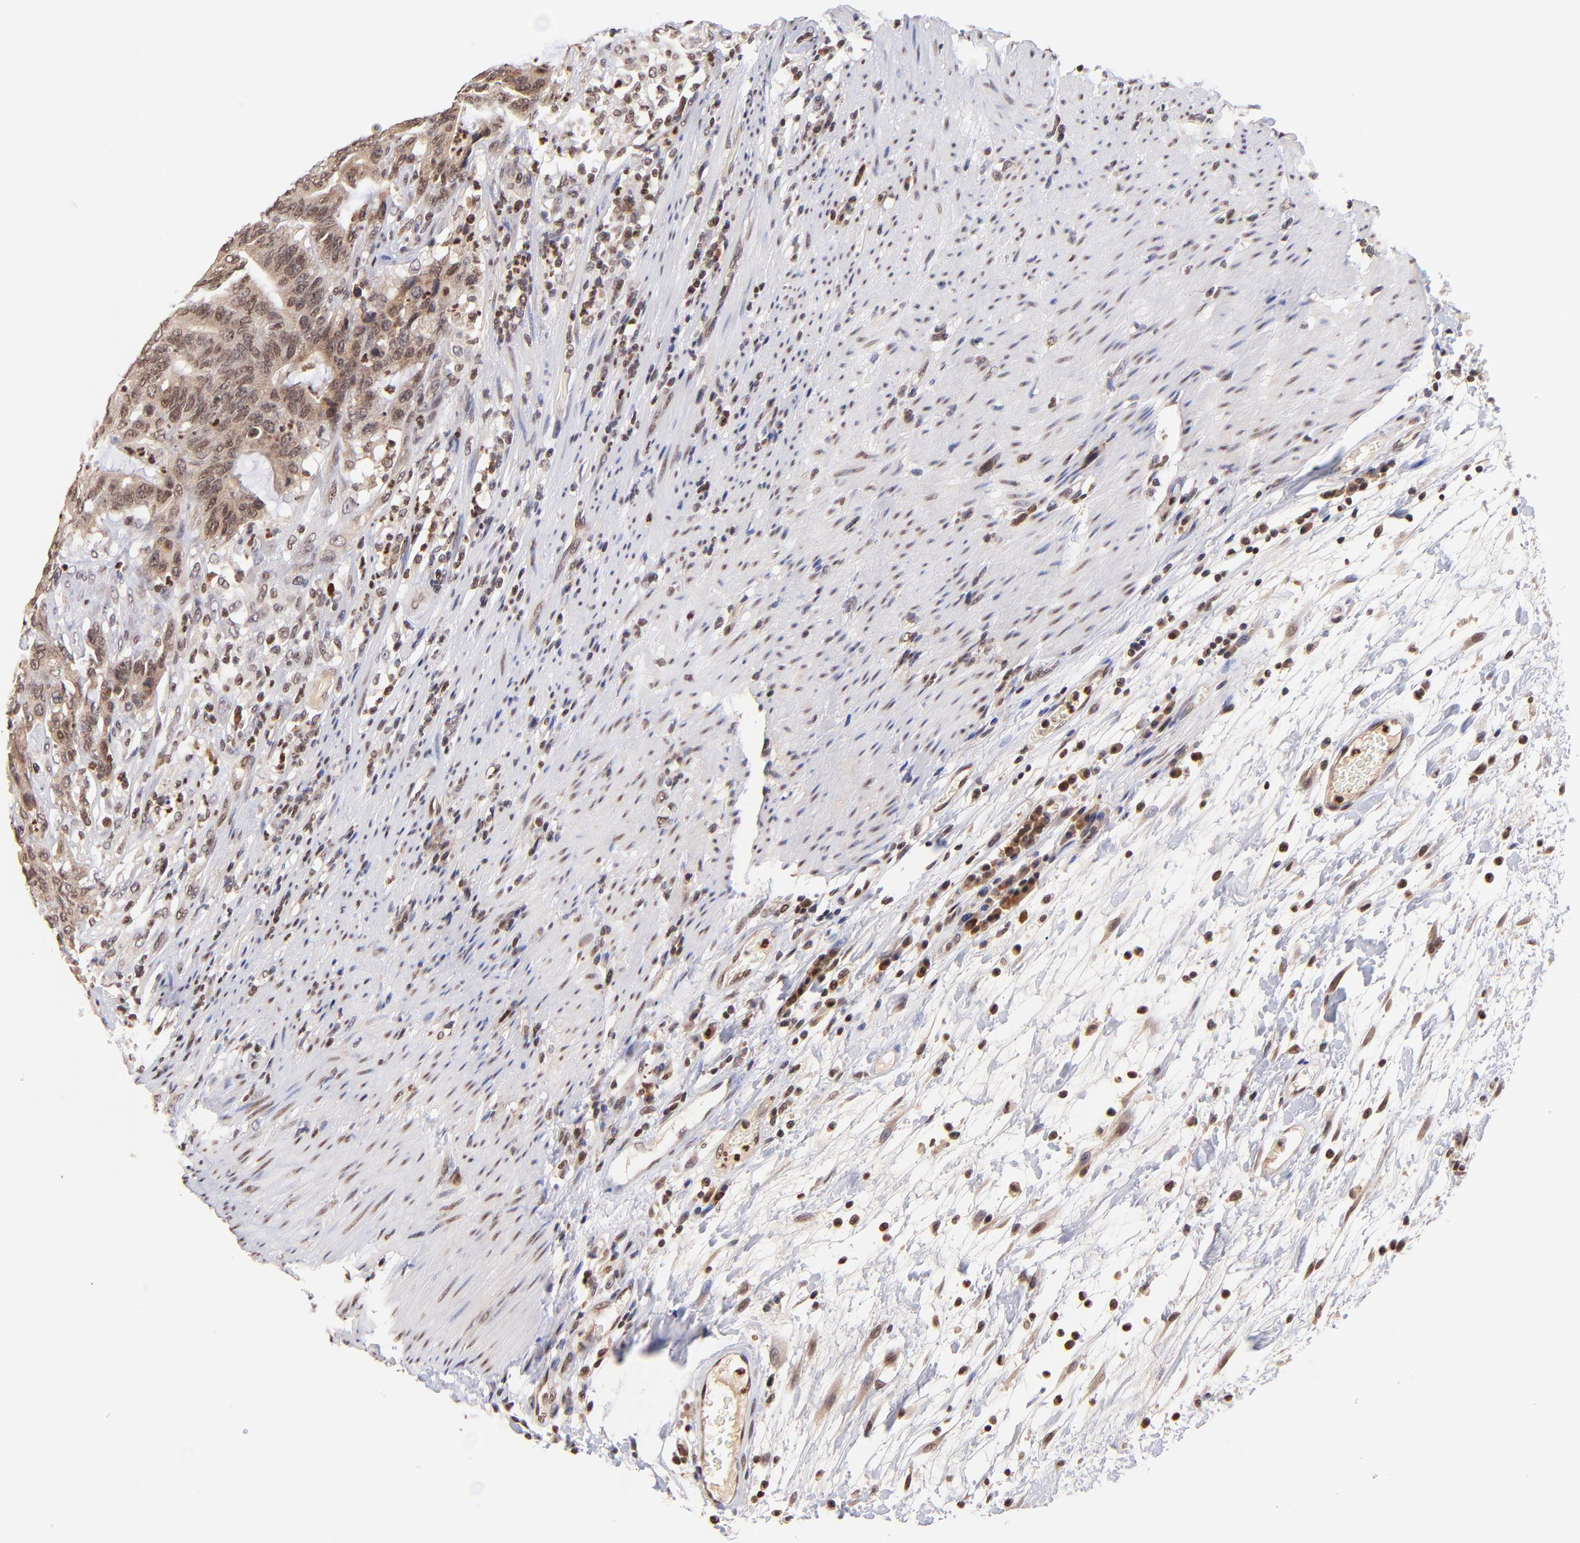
{"staining": {"intensity": "moderate", "quantity": ">75%", "location": "cytoplasmic/membranous,nuclear"}, "tissue": "colorectal cancer", "cell_type": "Tumor cells", "image_type": "cancer", "snomed": [{"axis": "morphology", "description": "Adenocarcinoma, NOS"}, {"axis": "topography", "description": "Colon"}], "caption": "Colorectal adenocarcinoma stained with a brown dye exhibits moderate cytoplasmic/membranous and nuclear positive positivity in approximately >75% of tumor cells.", "gene": "WDR25", "patient": {"sex": "male", "age": 54}}